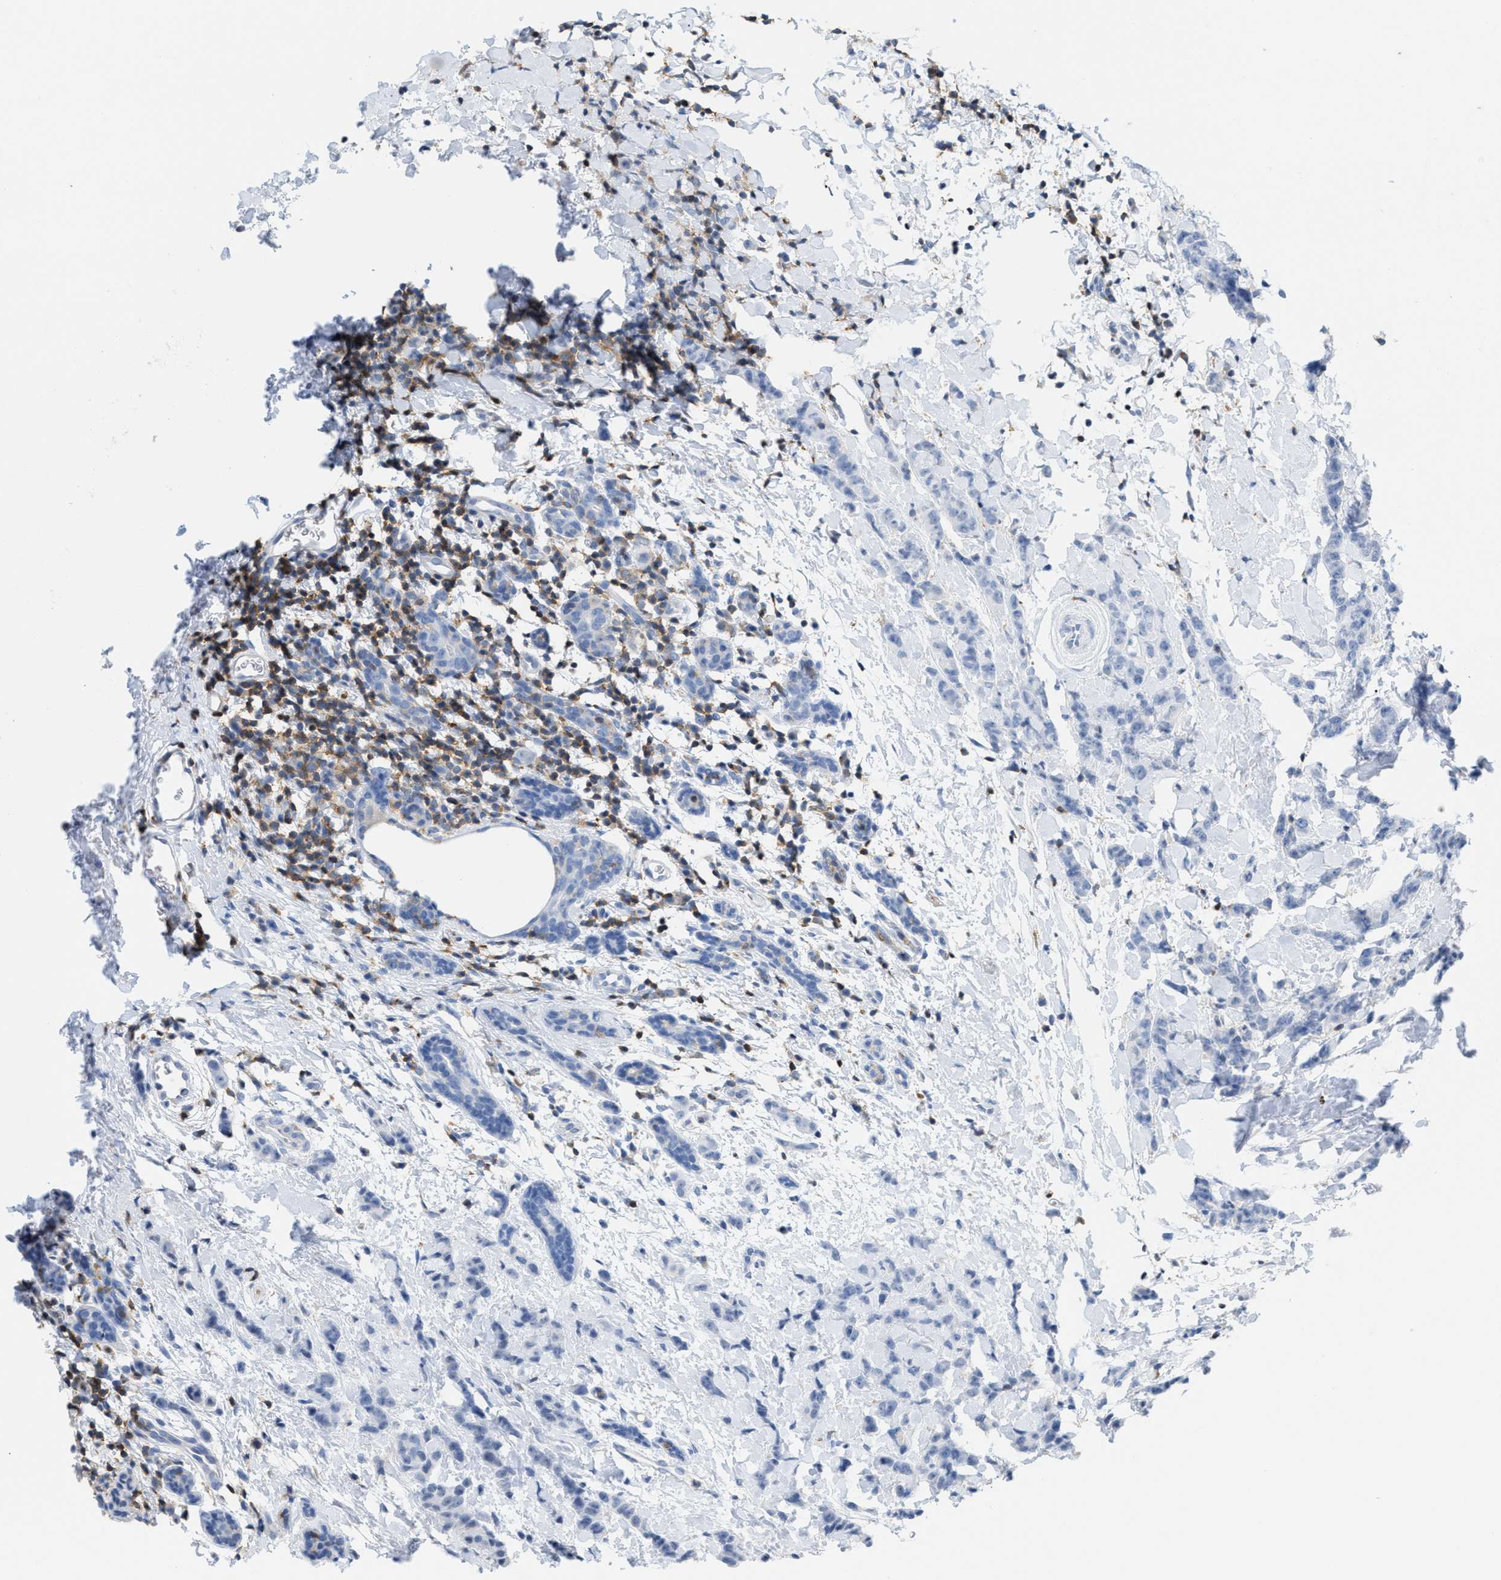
{"staining": {"intensity": "negative", "quantity": "none", "location": "none"}, "tissue": "breast cancer", "cell_type": "Tumor cells", "image_type": "cancer", "snomed": [{"axis": "morphology", "description": "Normal tissue, NOS"}, {"axis": "morphology", "description": "Duct carcinoma"}, {"axis": "topography", "description": "Breast"}], "caption": "DAB immunohistochemical staining of human breast cancer shows no significant staining in tumor cells.", "gene": "IL16", "patient": {"sex": "female", "age": 40}}